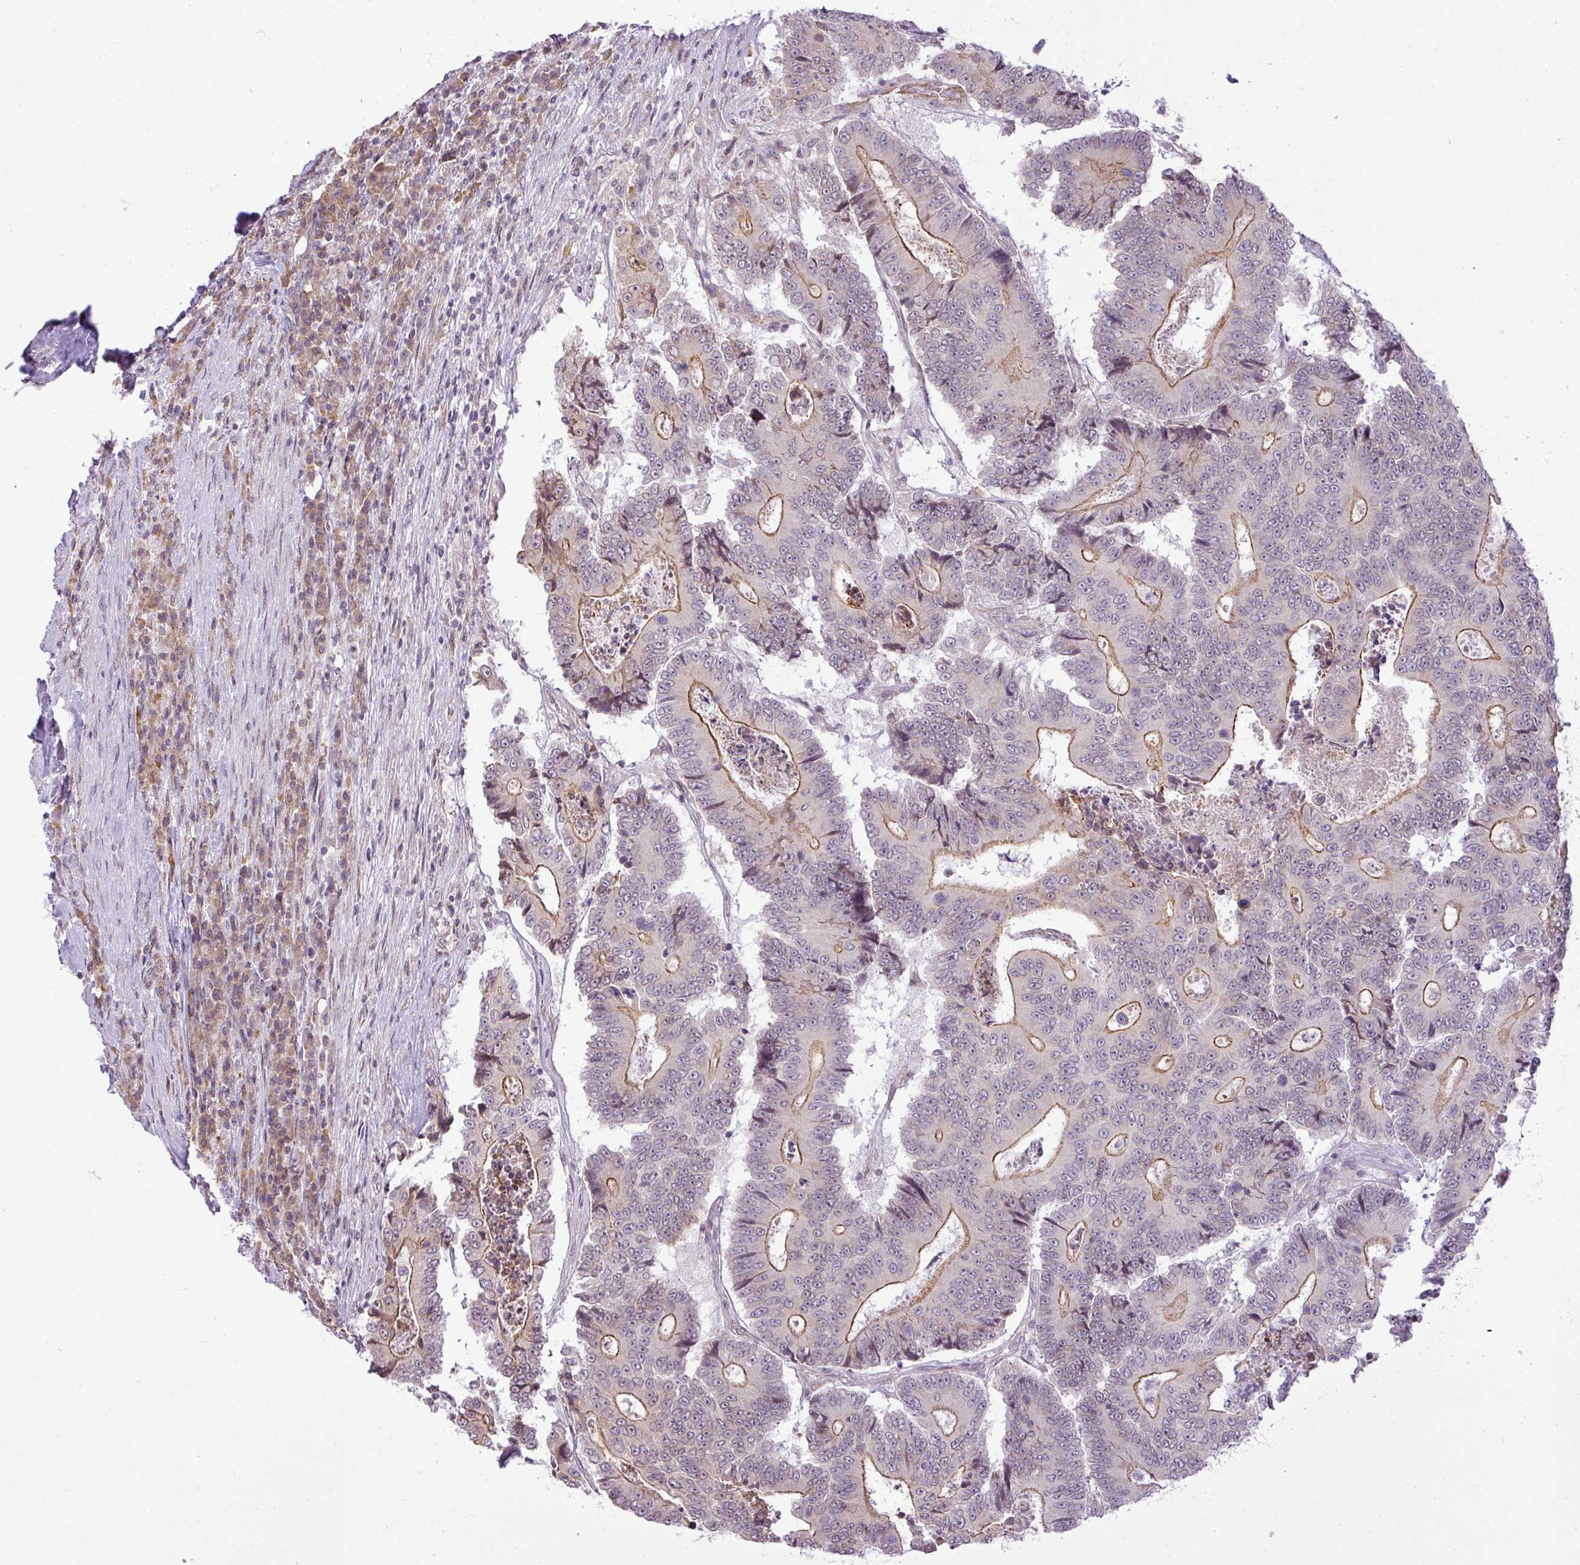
{"staining": {"intensity": "moderate", "quantity": "25%-75%", "location": "cytoplasmic/membranous"}, "tissue": "colorectal cancer", "cell_type": "Tumor cells", "image_type": "cancer", "snomed": [{"axis": "morphology", "description": "Adenocarcinoma, NOS"}, {"axis": "topography", "description": "Colon"}], "caption": "Immunohistochemistry (IHC) staining of colorectal cancer, which exhibits medium levels of moderate cytoplasmic/membranous positivity in approximately 25%-75% of tumor cells indicating moderate cytoplasmic/membranous protein positivity. The staining was performed using DAB (brown) for protein detection and nuclei were counterstained in hematoxylin (blue).", "gene": "COX18", "patient": {"sex": "male", "age": 83}}